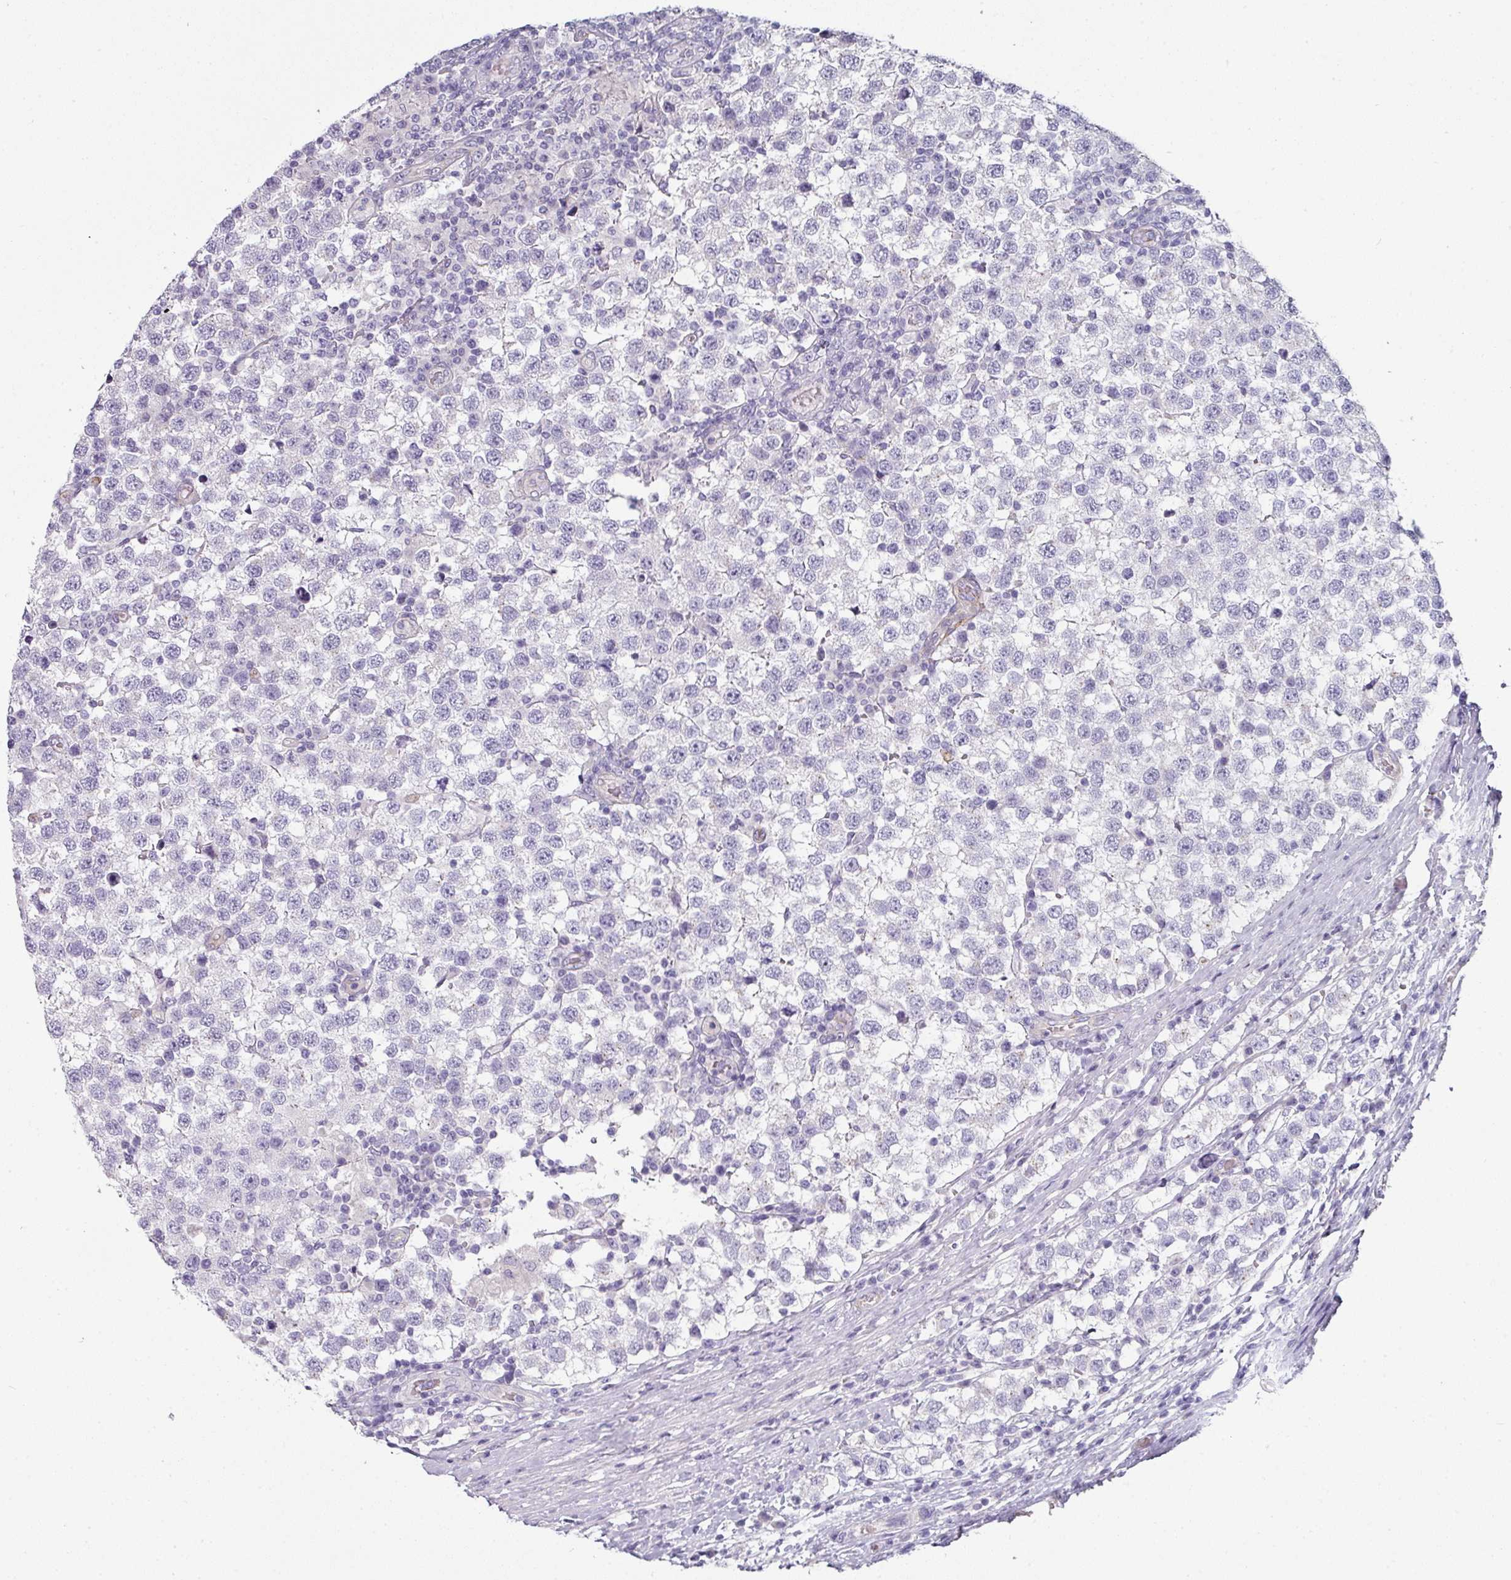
{"staining": {"intensity": "negative", "quantity": "none", "location": "none"}, "tissue": "testis cancer", "cell_type": "Tumor cells", "image_type": "cancer", "snomed": [{"axis": "morphology", "description": "Seminoma, NOS"}, {"axis": "topography", "description": "Testis"}], "caption": "Immunohistochemical staining of human testis cancer (seminoma) shows no significant expression in tumor cells.", "gene": "SLC17A7", "patient": {"sex": "male", "age": 34}}